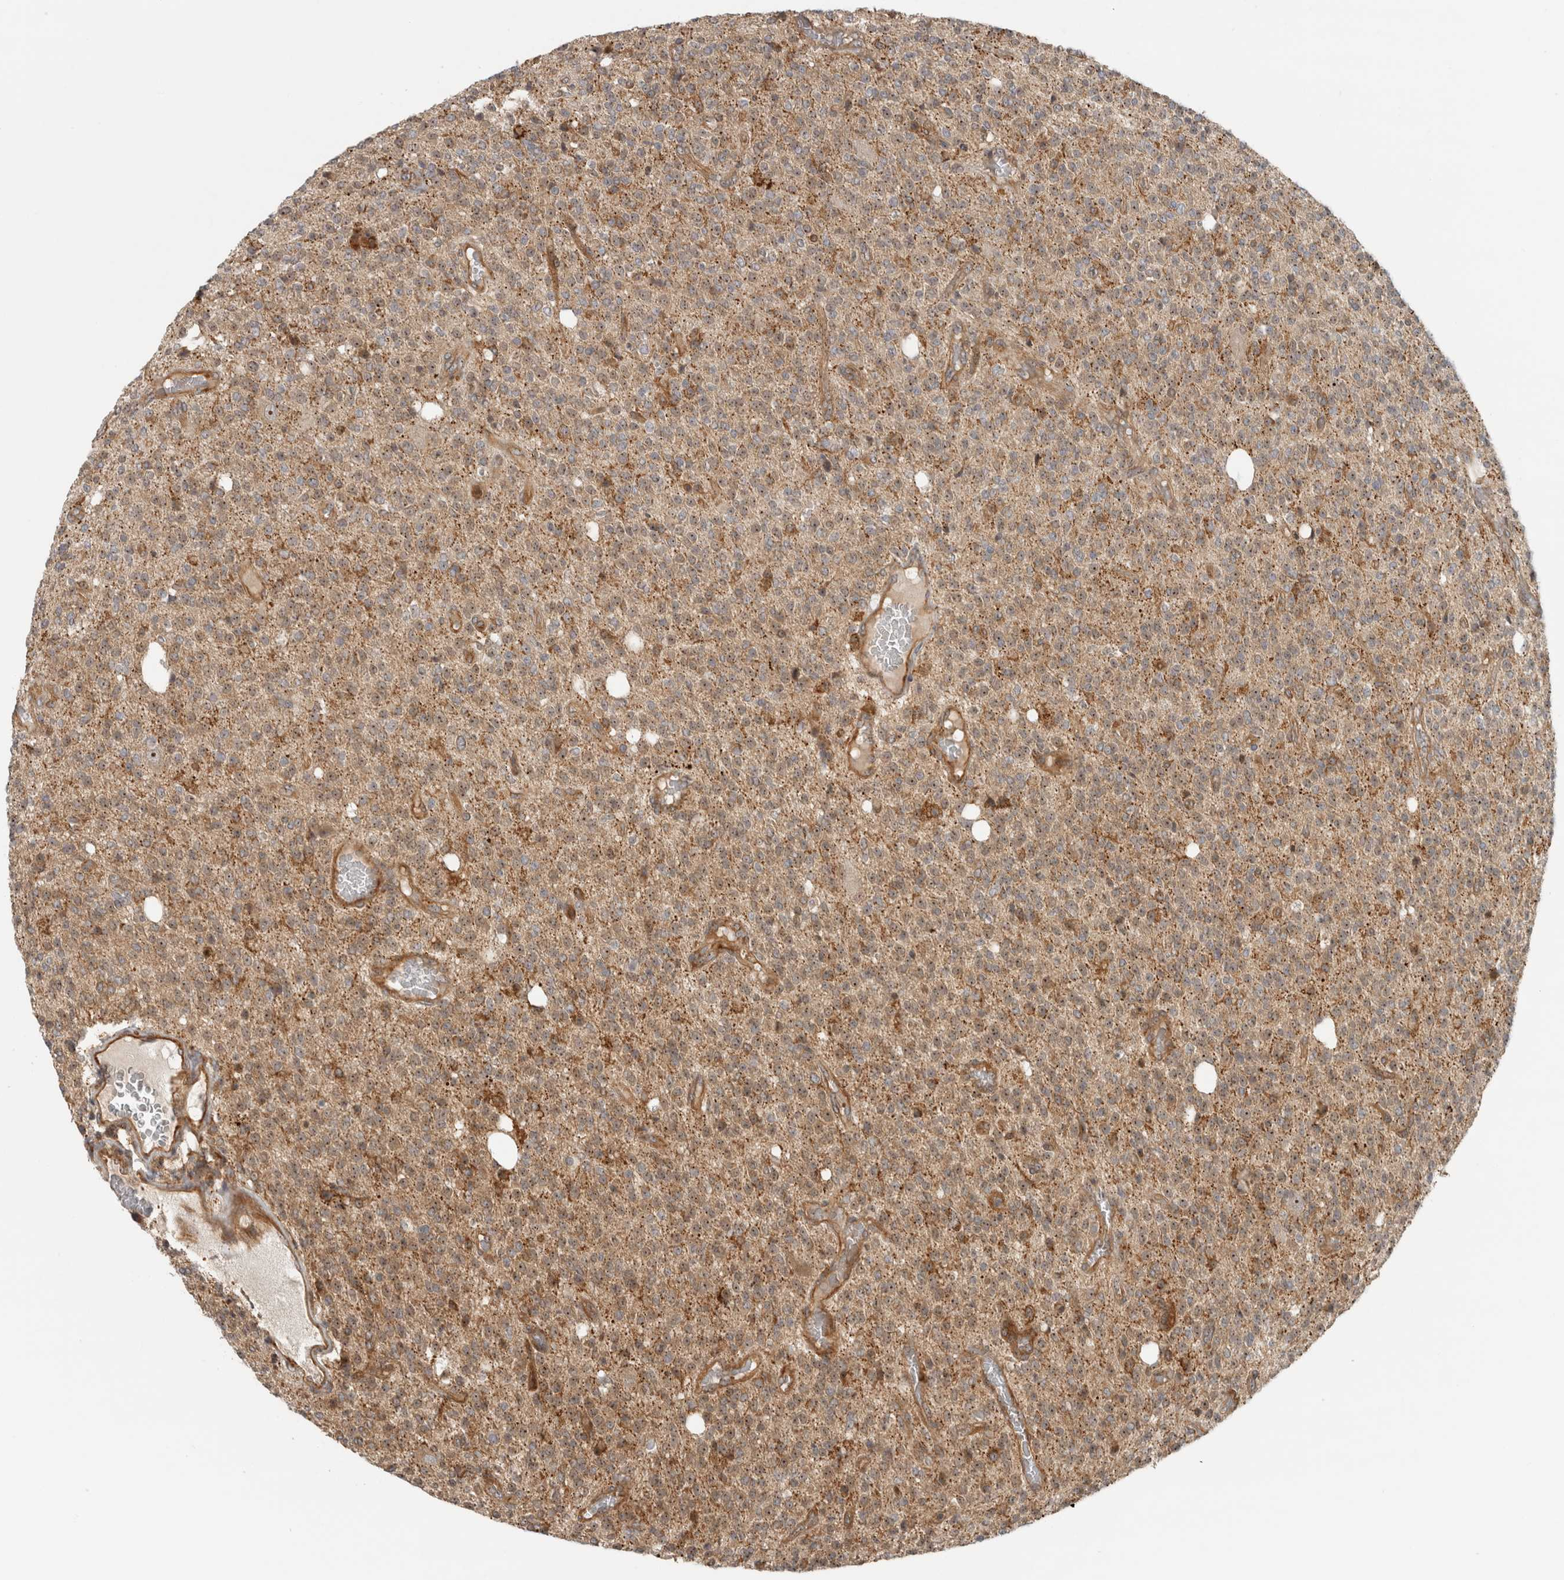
{"staining": {"intensity": "moderate", "quantity": ">75%", "location": "cytoplasmic/membranous,nuclear"}, "tissue": "glioma", "cell_type": "Tumor cells", "image_type": "cancer", "snomed": [{"axis": "morphology", "description": "Glioma, malignant, High grade"}, {"axis": "topography", "description": "Brain"}], "caption": "Glioma stained for a protein (brown) reveals moderate cytoplasmic/membranous and nuclear positive positivity in approximately >75% of tumor cells.", "gene": "WASF2", "patient": {"sex": "male", "age": 34}}